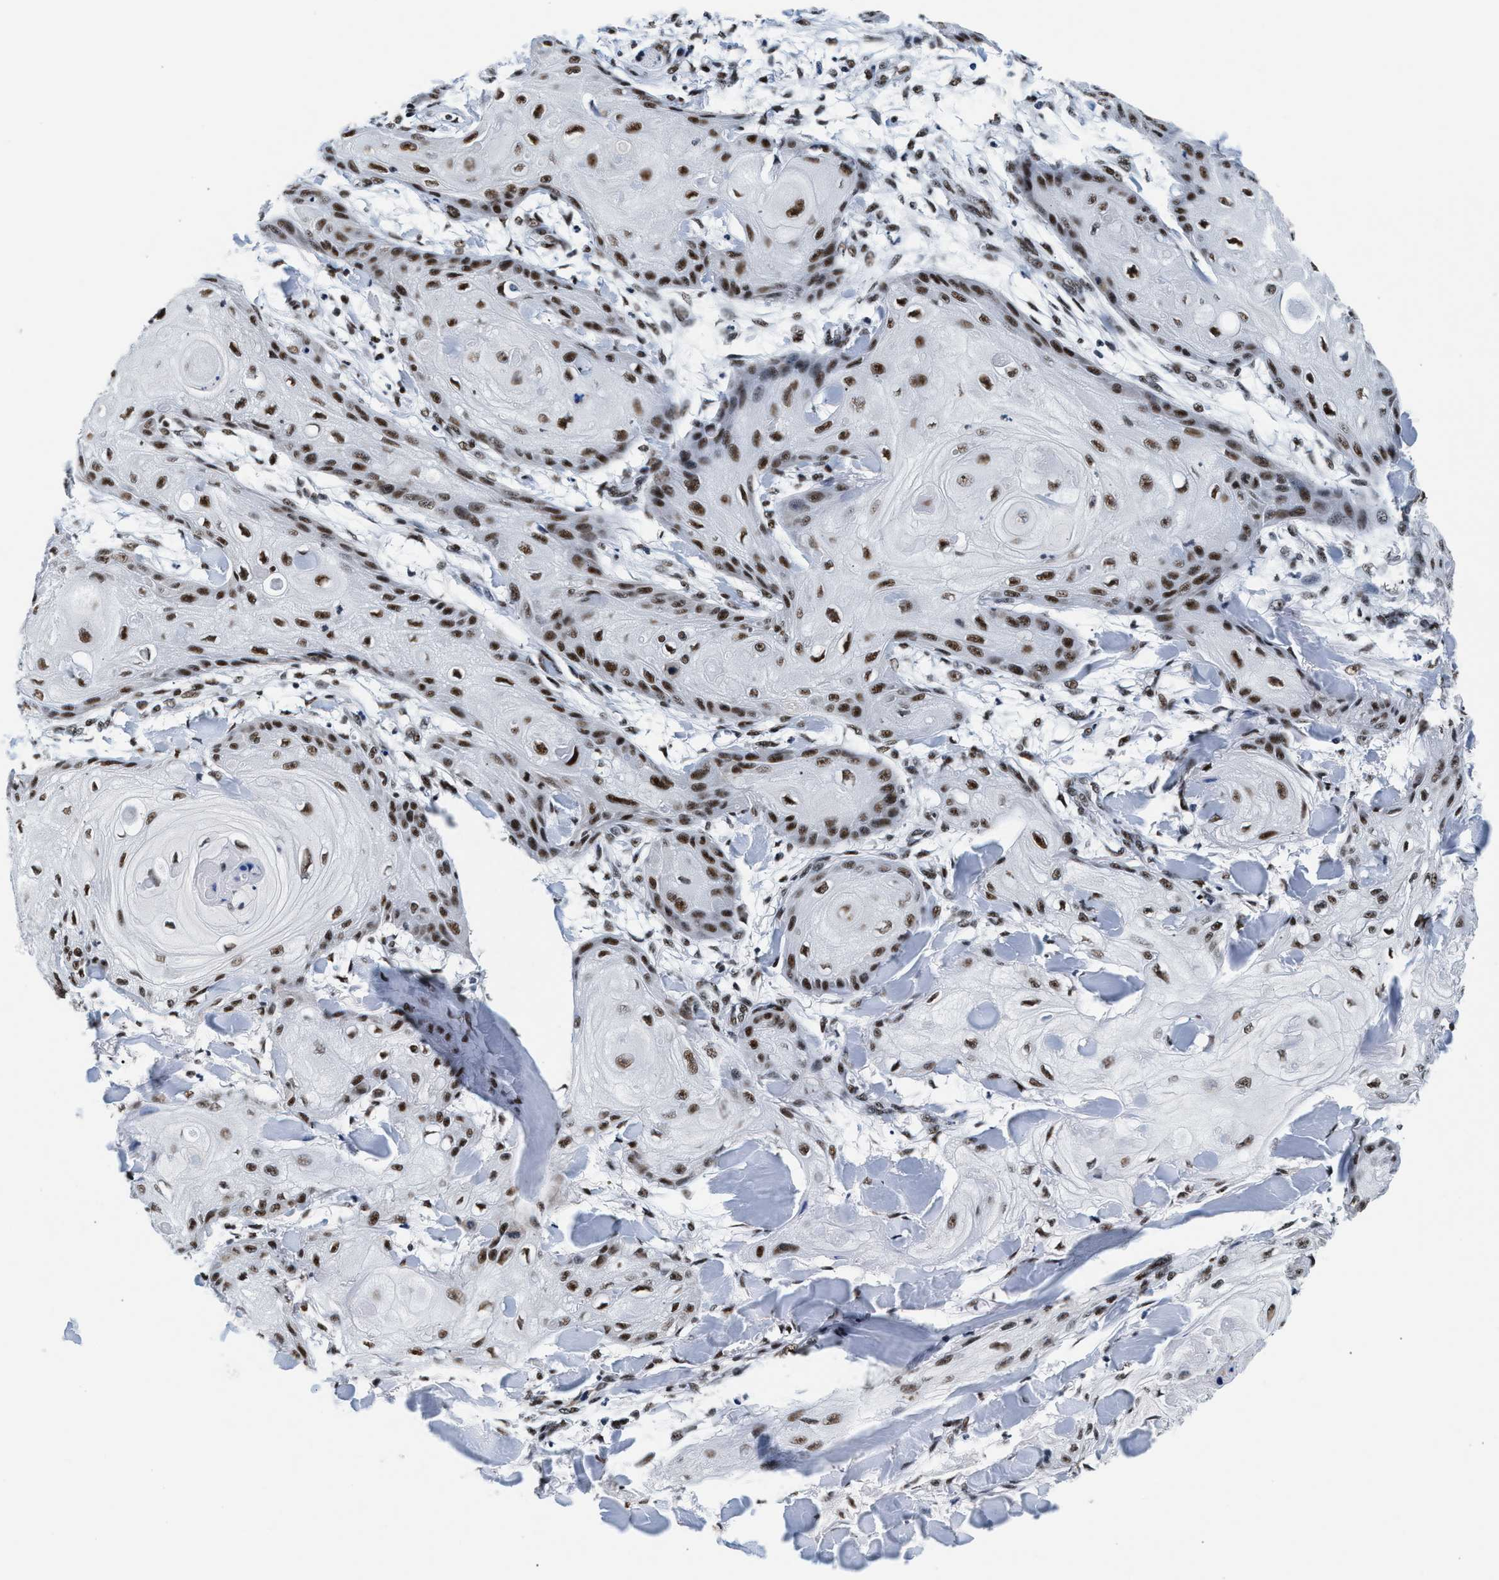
{"staining": {"intensity": "strong", "quantity": ">75%", "location": "nuclear"}, "tissue": "skin cancer", "cell_type": "Tumor cells", "image_type": "cancer", "snomed": [{"axis": "morphology", "description": "Squamous cell carcinoma, NOS"}, {"axis": "topography", "description": "Skin"}], "caption": "A high-resolution photomicrograph shows immunohistochemistry staining of squamous cell carcinoma (skin), which reveals strong nuclear expression in about >75% of tumor cells.", "gene": "RAD50", "patient": {"sex": "male", "age": 74}}